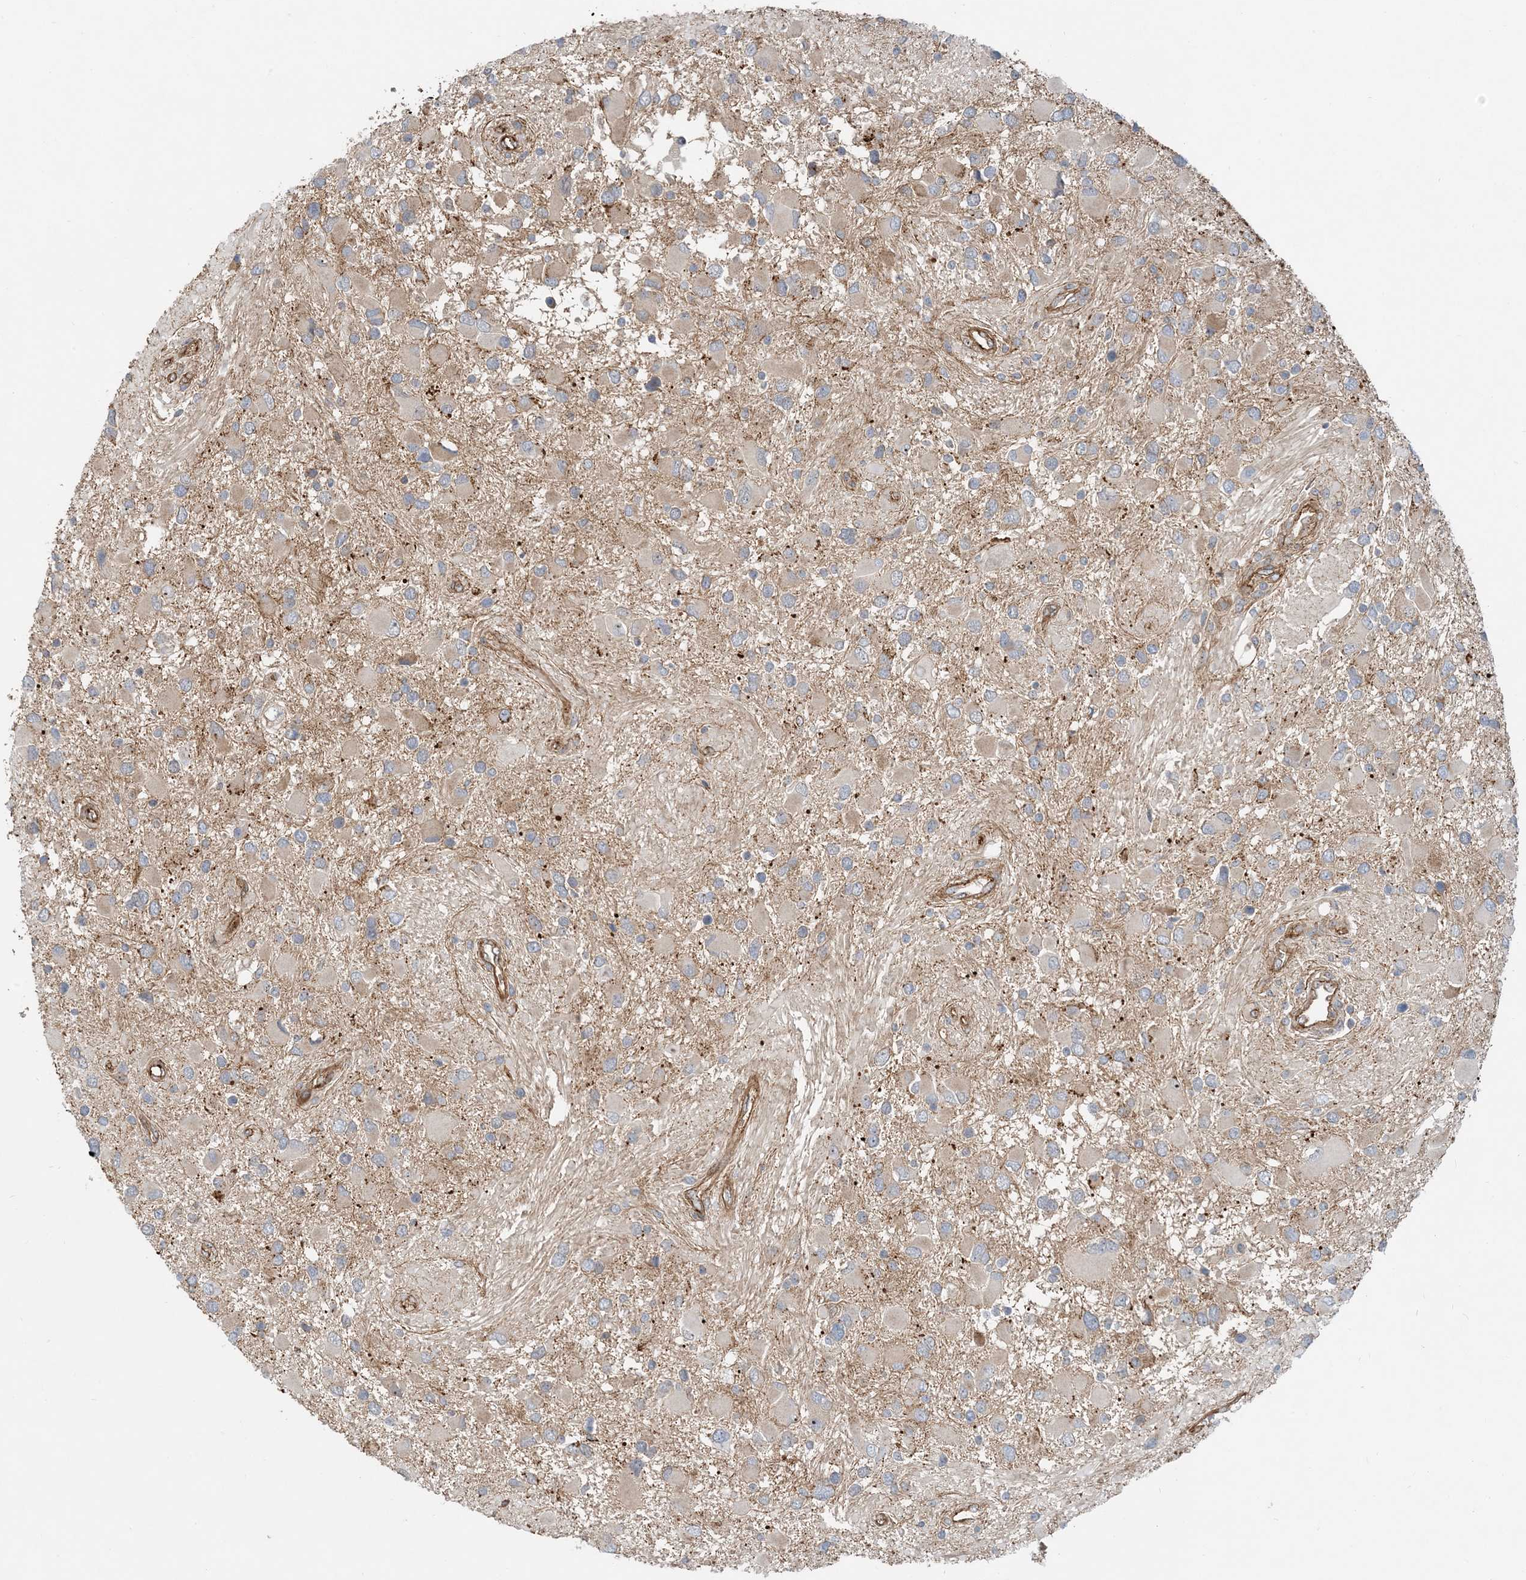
{"staining": {"intensity": "weak", "quantity": ">75%", "location": "cytoplasmic/membranous"}, "tissue": "glioma", "cell_type": "Tumor cells", "image_type": "cancer", "snomed": [{"axis": "morphology", "description": "Glioma, malignant, High grade"}, {"axis": "topography", "description": "Brain"}], "caption": "Immunohistochemical staining of human glioma reveals low levels of weak cytoplasmic/membranous positivity in approximately >75% of tumor cells.", "gene": "MYL5", "patient": {"sex": "male", "age": 53}}